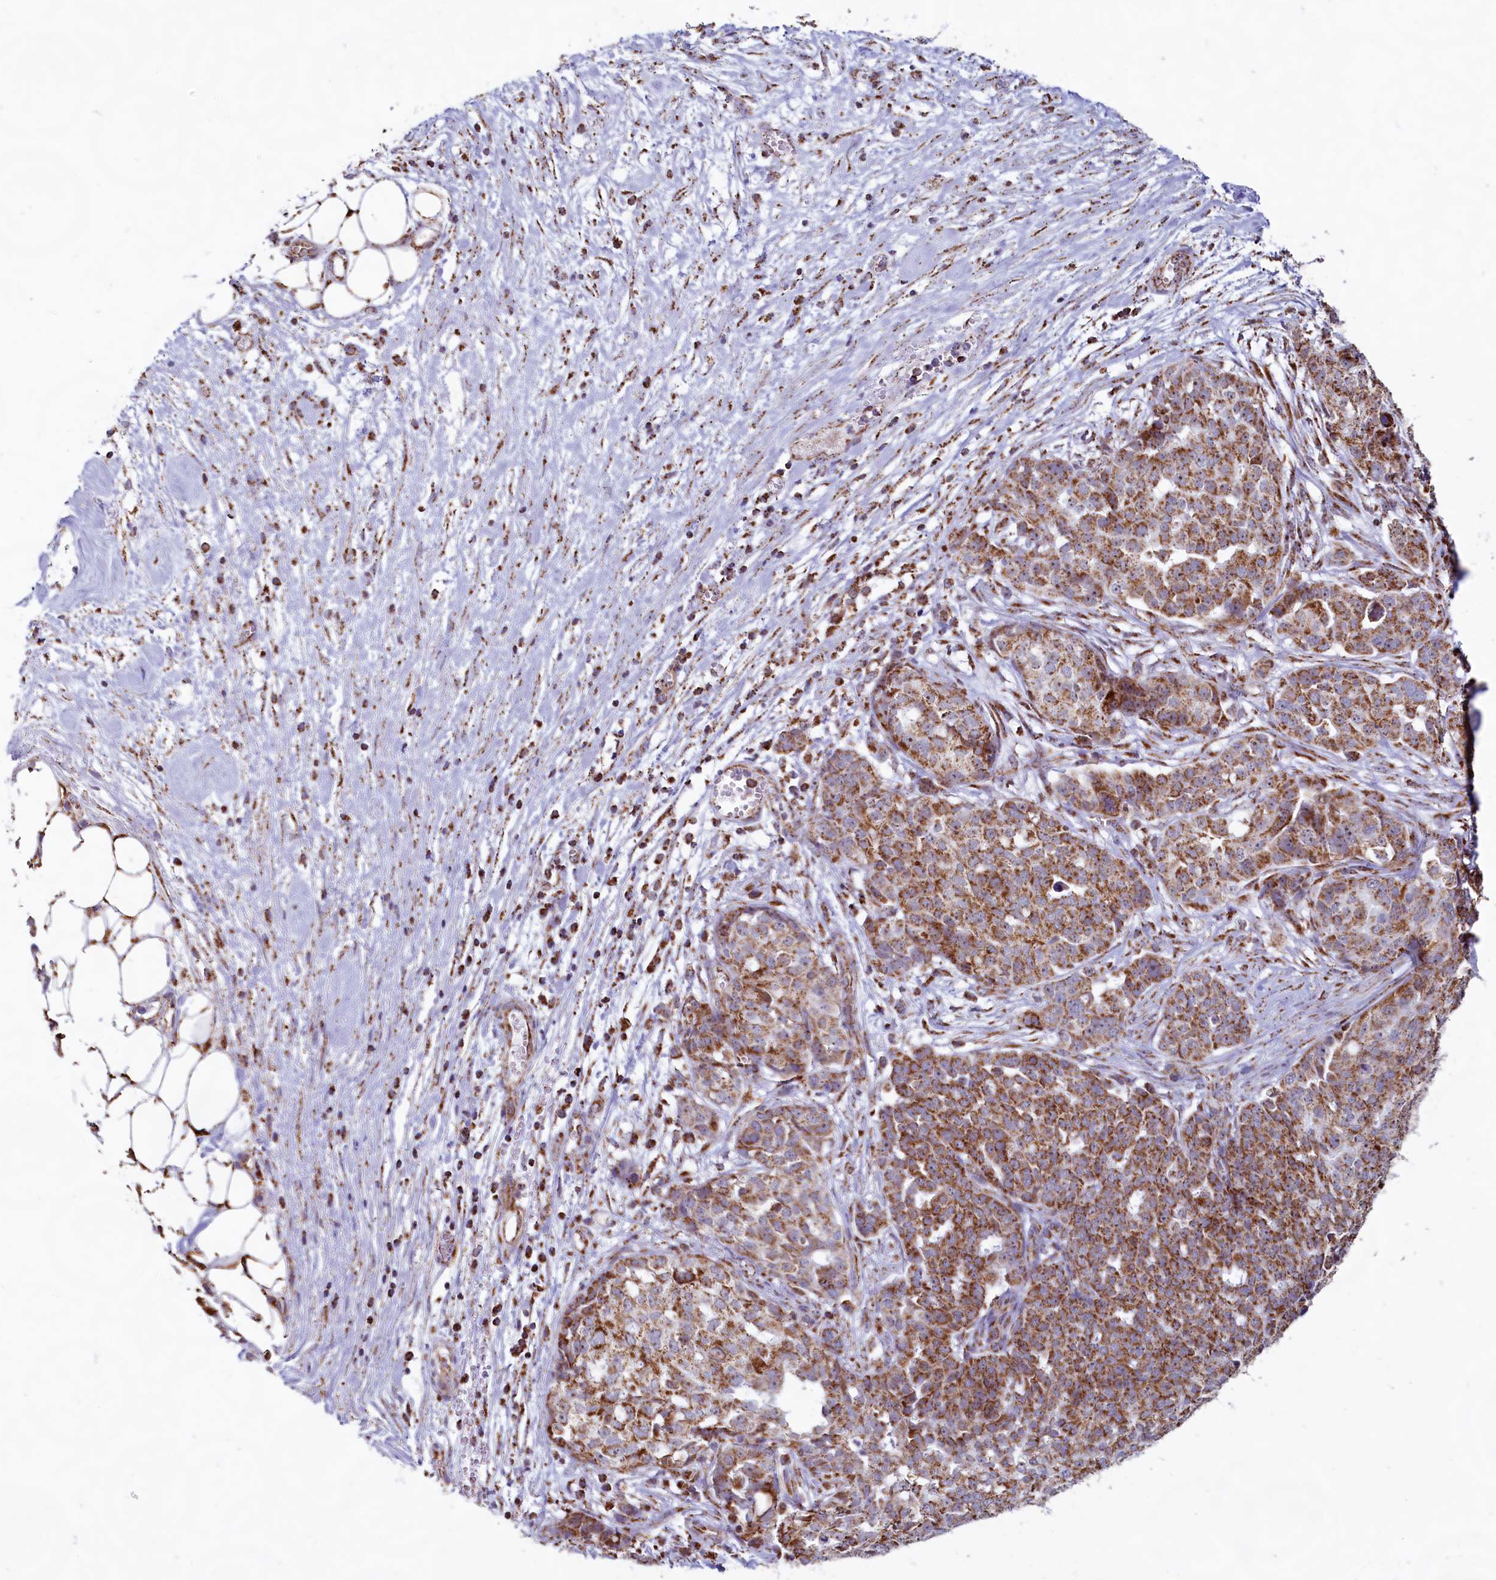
{"staining": {"intensity": "strong", "quantity": ">75%", "location": "cytoplasmic/membranous"}, "tissue": "ovarian cancer", "cell_type": "Tumor cells", "image_type": "cancer", "snomed": [{"axis": "morphology", "description": "Cystadenocarcinoma, serous, NOS"}, {"axis": "topography", "description": "Soft tissue"}, {"axis": "topography", "description": "Ovary"}], "caption": "Tumor cells display strong cytoplasmic/membranous expression in approximately >75% of cells in serous cystadenocarcinoma (ovarian). The protein of interest is stained brown, and the nuclei are stained in blue (DAB (3,3'-diaminobenzidine) IHC with brightfield microscopy, high magnification).", "gene": "C1D", "patient": {"sex": "female", "age": 57}}